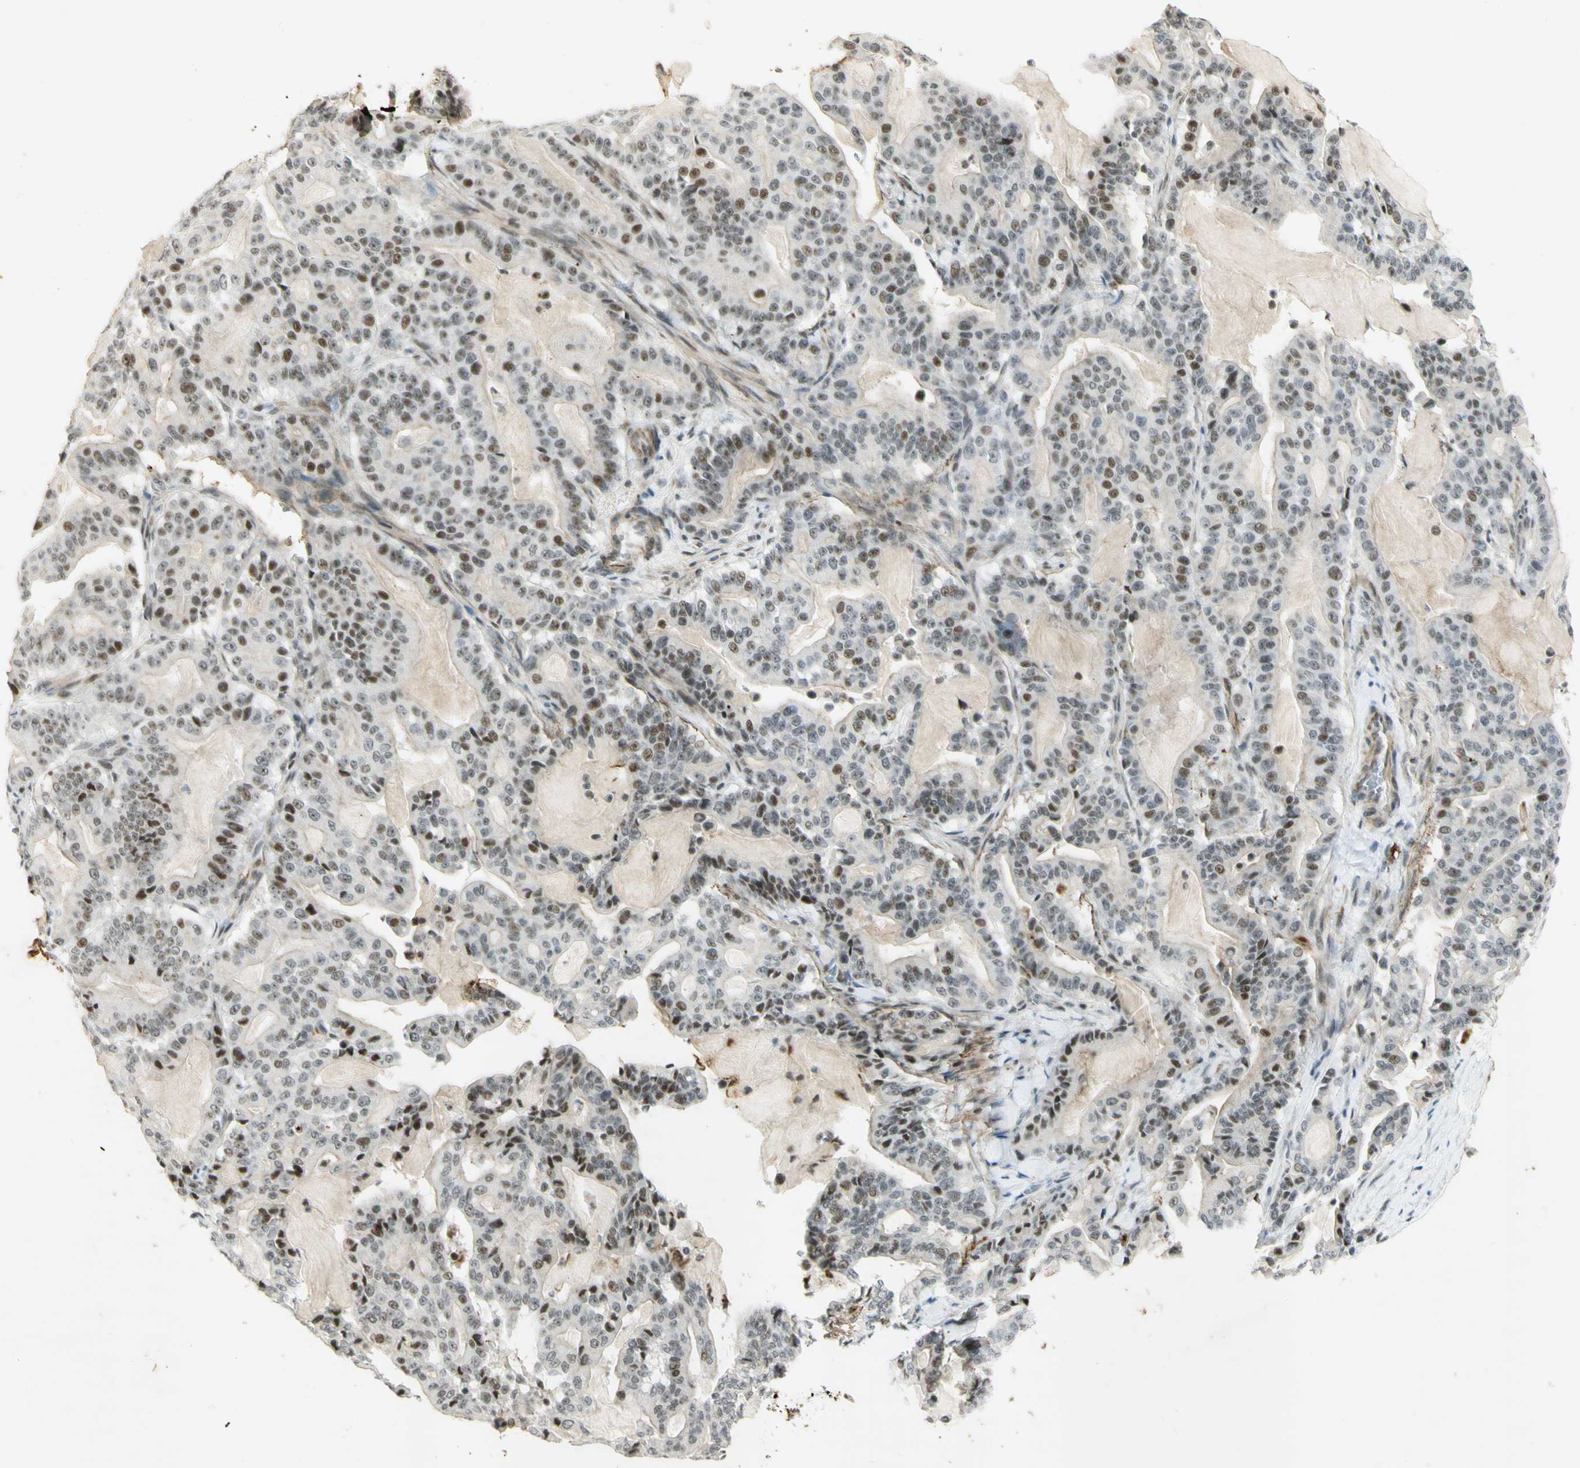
{"staining": {"intensity": "moderate", "quantity": ">75%", "location": "nuclear"}, "tissue": "pancreatic cancer", "cell_type": "Tumor cells", "image_type": "cancer", "snomed": [{"axis": "morphology", "description": "Adenocarcinoma, NOS"}, {"axis": "topography", "description": "Pancreas"}], "caption": "Protein analysis of pancreatic adenocarcinoma tissue reveals moderate nuclear staining in approximately >75% of tumor cells.", "gene": "IRF1", "patient": {"sex": "male", "age": 63}}